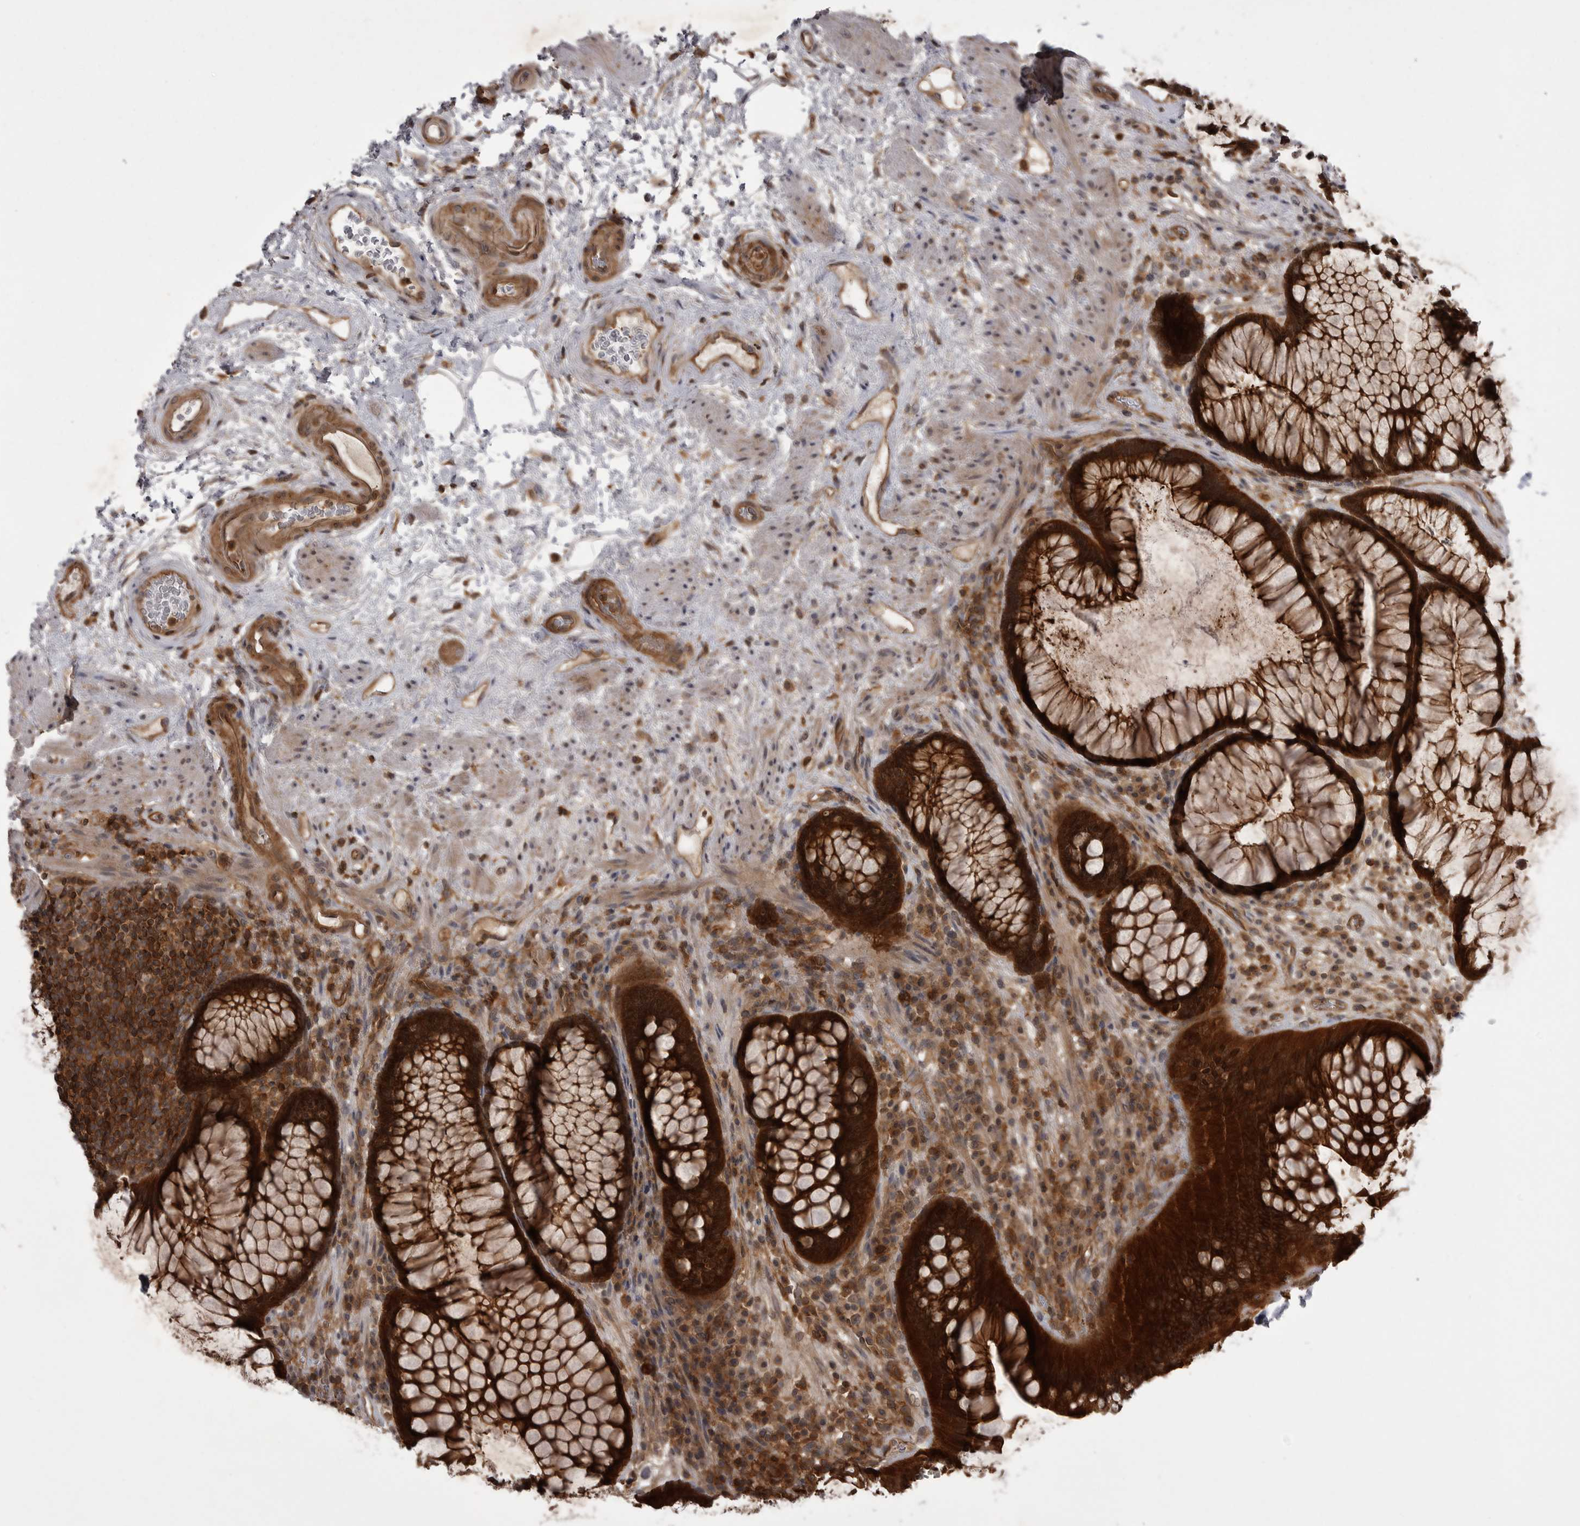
{"staining": {"intensity": "strong", "quantity": ">75%", "location": "cytoplasmic/membranous,nuclear"}, "tissue": "rectum", "cell_type": "Glandular cells", "image_type": "normal", "snomed": [{"axis": "morphology", "description": "Normal tissue, NOS"}, {"axis": "topography", "description": "Rectum"}], "caption": "Immunohistochemical staining of normal human rectum demonstrates strong cytoplasmic/membranous,nuclear protein staining in about >75% of glandular cells. Nuclei are stained in blue.", "gene": "STK24", "patient": {"sex": "male", "age": 51}}